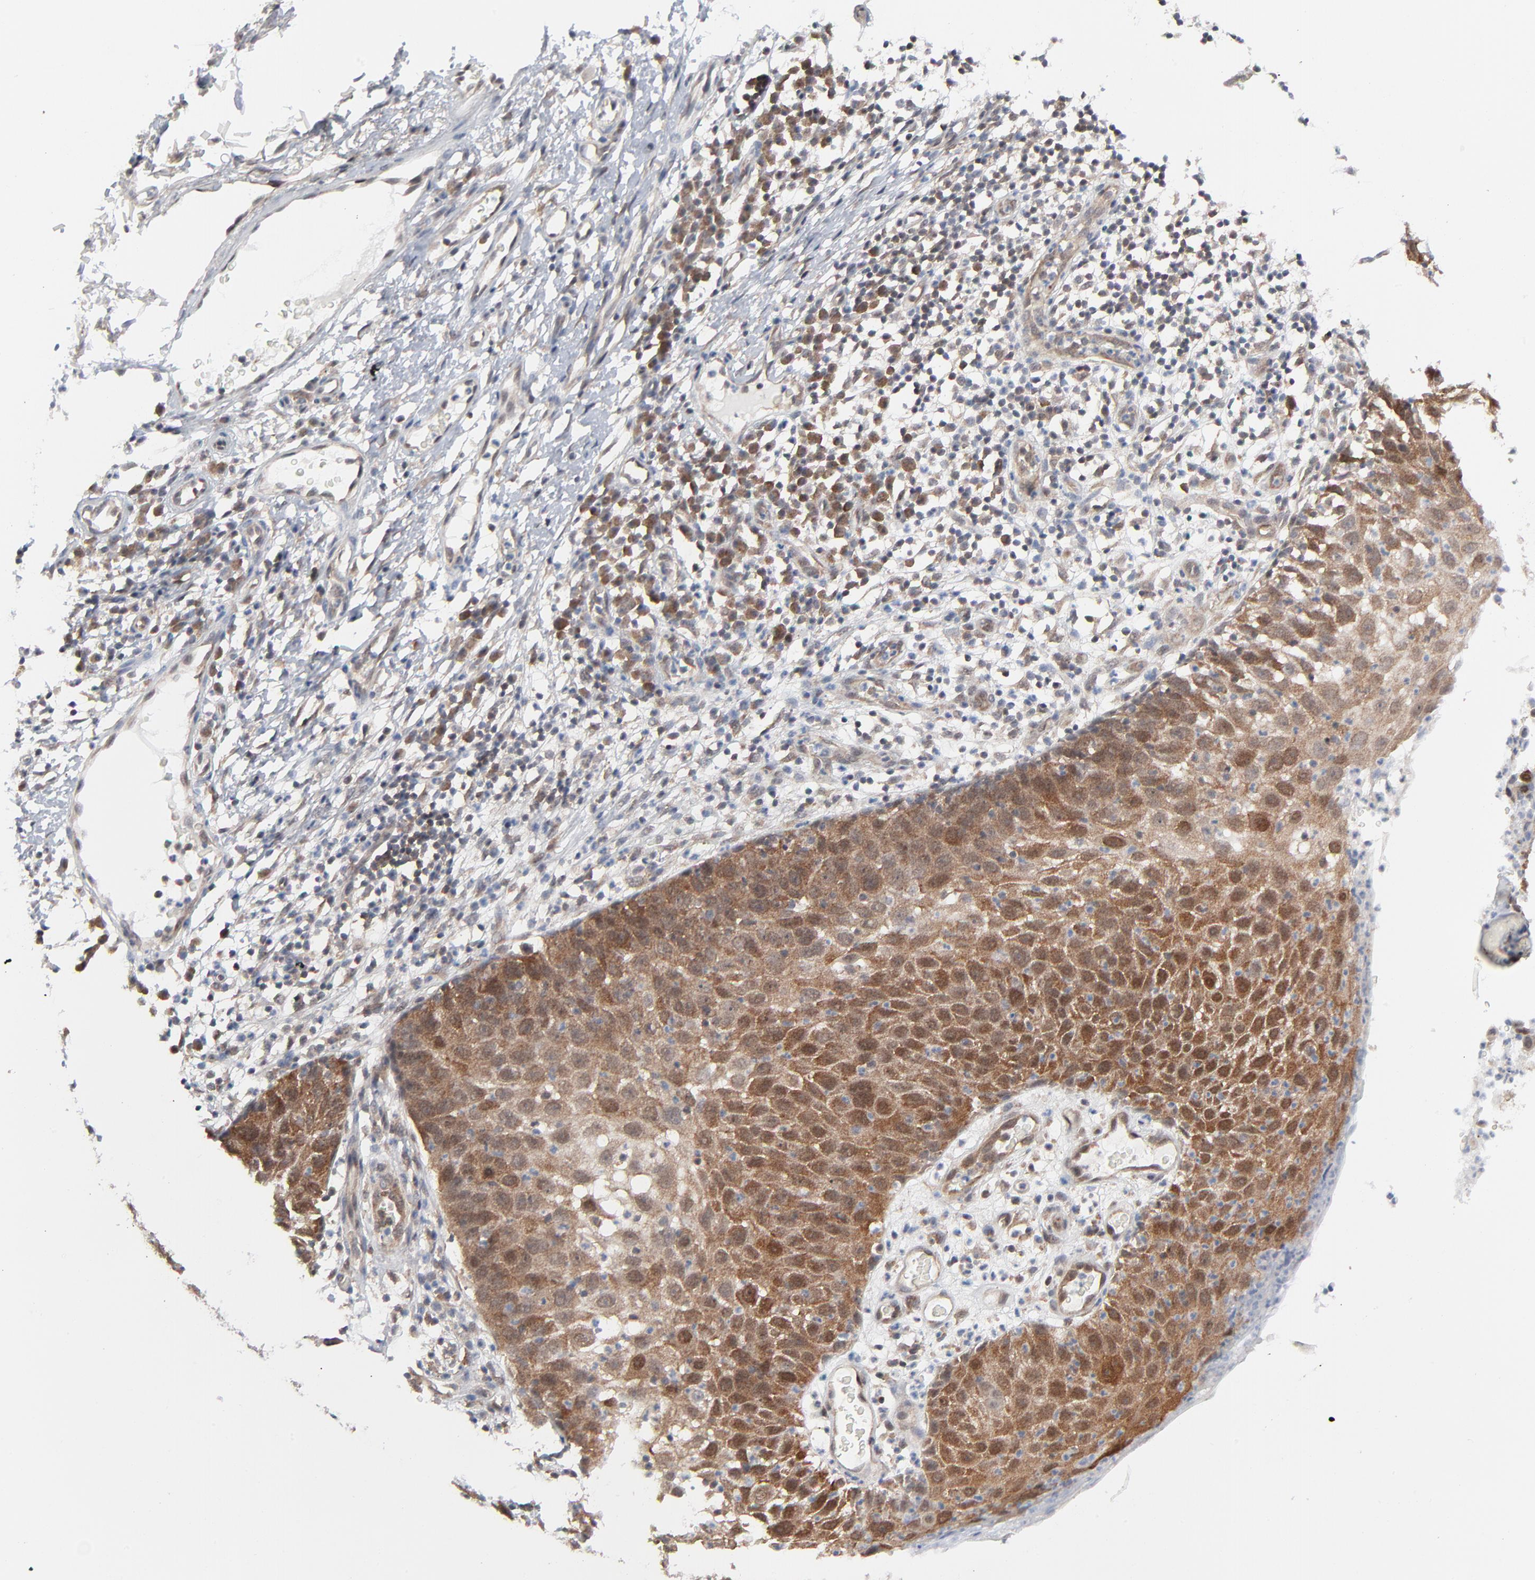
{"staining": {"intensity": "moderate", "quantity": ">75%", "location": "cytoplasmic/membranous"}, "tissue": "skin cancer", "cell_type": "Tumor cells", "image_type": "cancer", "snomed": [{"axis": "morphology", "description": "Squamous cell carcinoma, NOS"}, {"axis": "topography", "description": "Skin"}], "caption": "This photomicrograph exhibits immunohistochemistry (IHC) staining of skin squamous cell carcinoma, with medium moderate cytoplasmic/membranous staining in approximately >75% of tumor cells.", "gene": "RPS6KB1", "patient": {"sex": "male", "age": 87}}